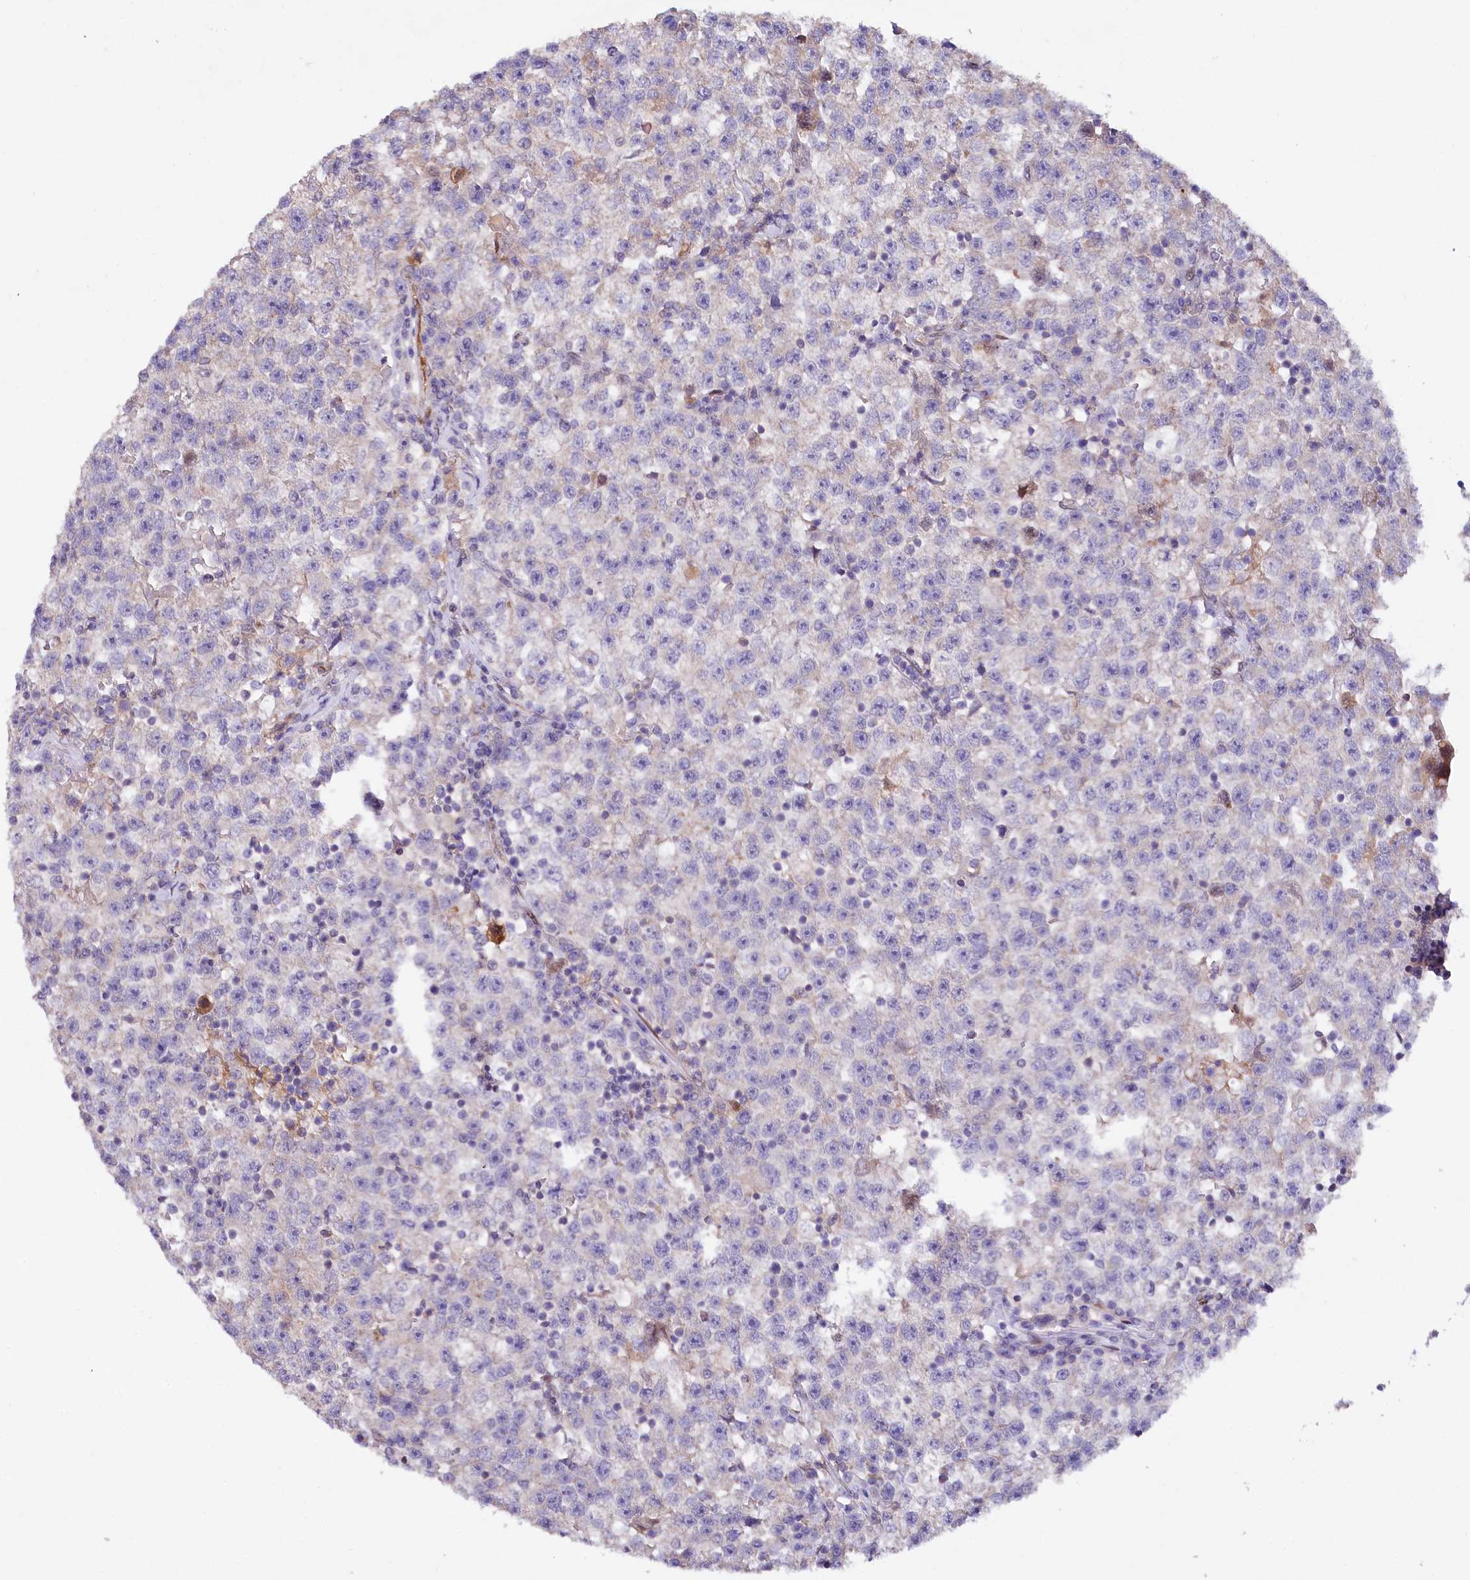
{"staining": {"intensity": "negative", "quantity": "none", "location": "none"}, "tissue": "testis cancer", "cell_type": "Tumor cells", "image_type": "cancer", "snomed": [{"axis": "morphology", "description": "Seminoma, NOS"}, {"axis": "topography", "description": "Testis"}], "caption": "The IHC micrograph has no significant staining in tumor cells of testis cancer tissue.", "gene": "ZNF226", "patient": {"sex": "male", "age": 22}}